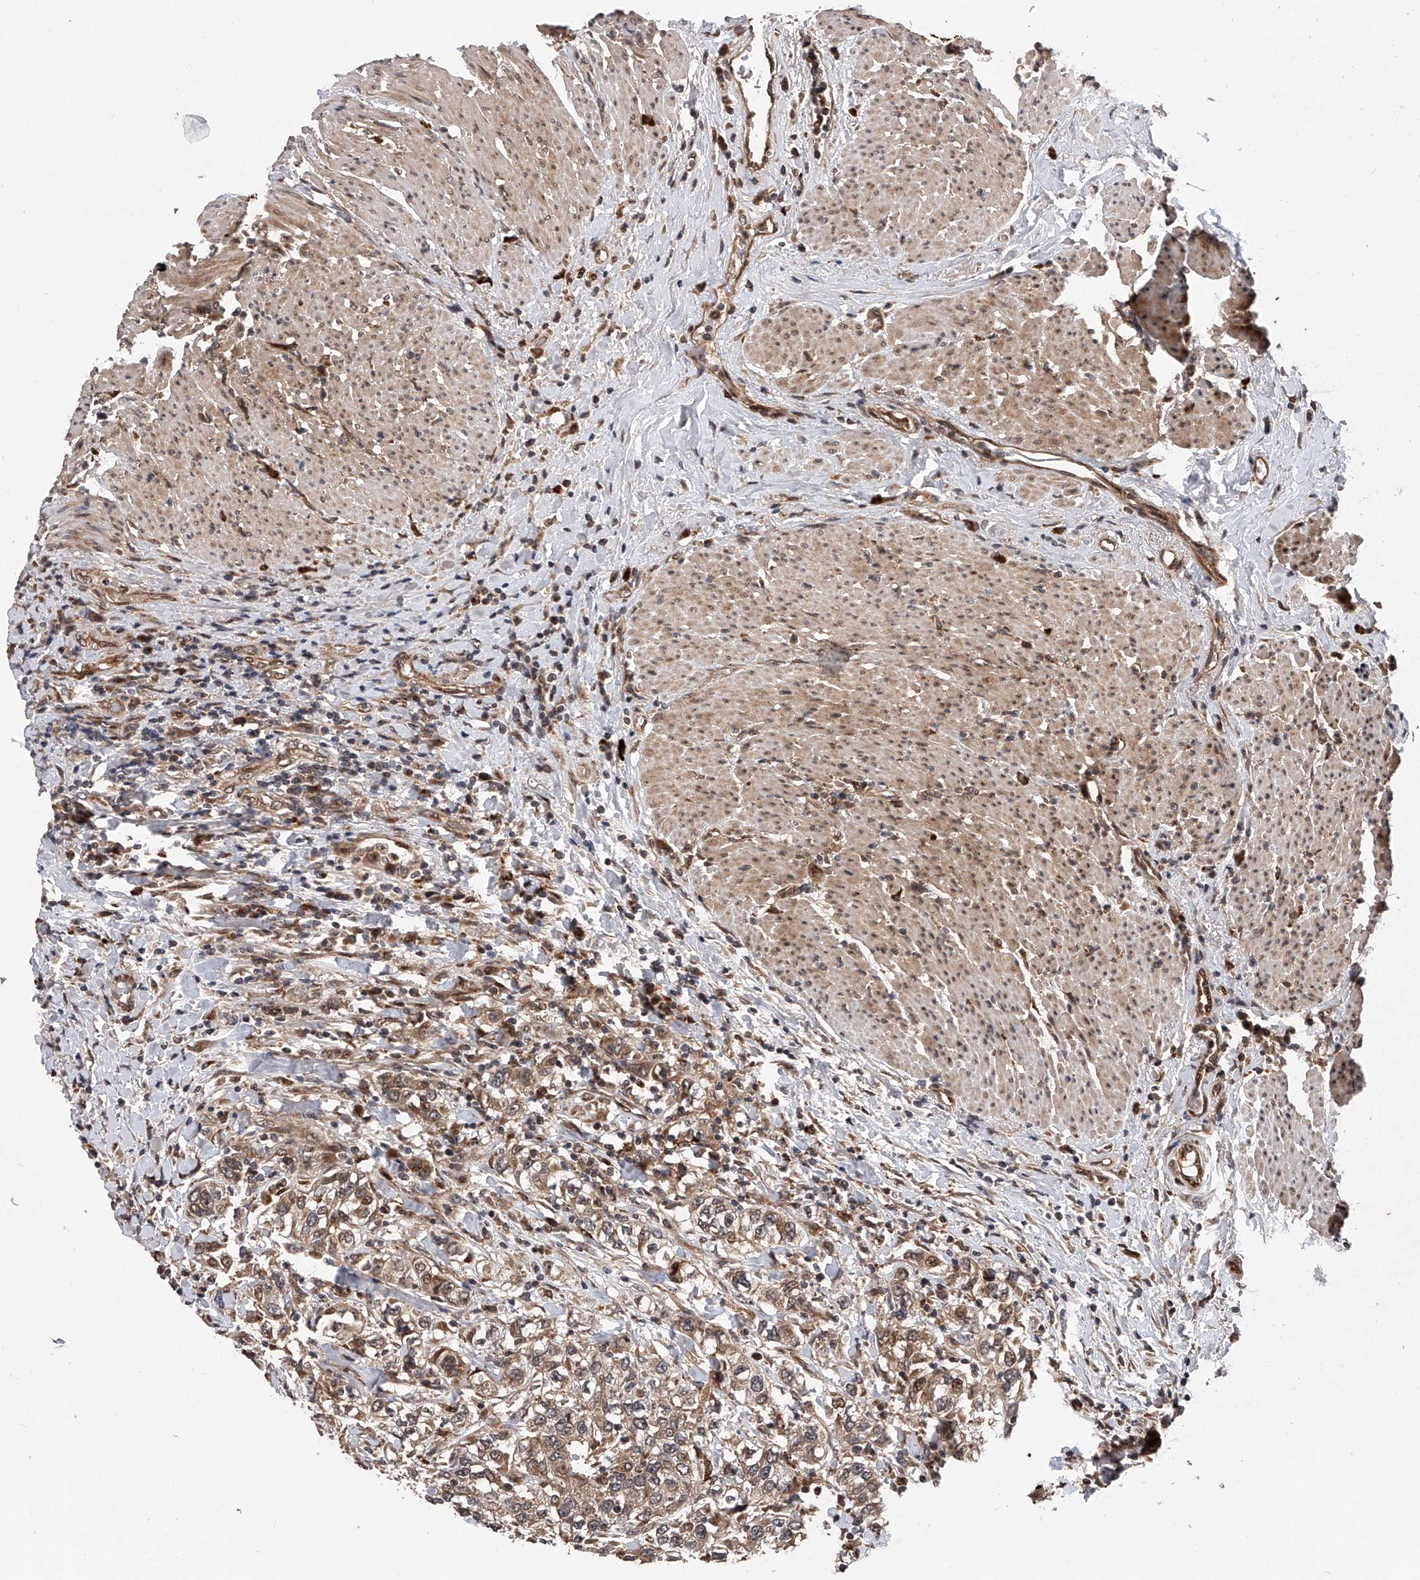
{"staining": {"intensity": "moderate", "quantity": ">75%", "location": "cytoplasmic/membranous"}, "tissue": "urothelial cancer", "cell_type": "Tumor cells", "image_type": "cancer", "snomed": [{"axis": "morphology", "description": "Urothelial carcinoma, High grade"}, {"axis": "topography", "description": "Urinary bladder"}], "caption": "A photomicrograph showing moderate cytoplasmic/membranous staining in approximately >75% of tumor cells in urothelial cancer, as visualized by brown immunohistochemical staining.", "gene": "MAP3K11", "patient": {"sex": "female", "age": 80}}